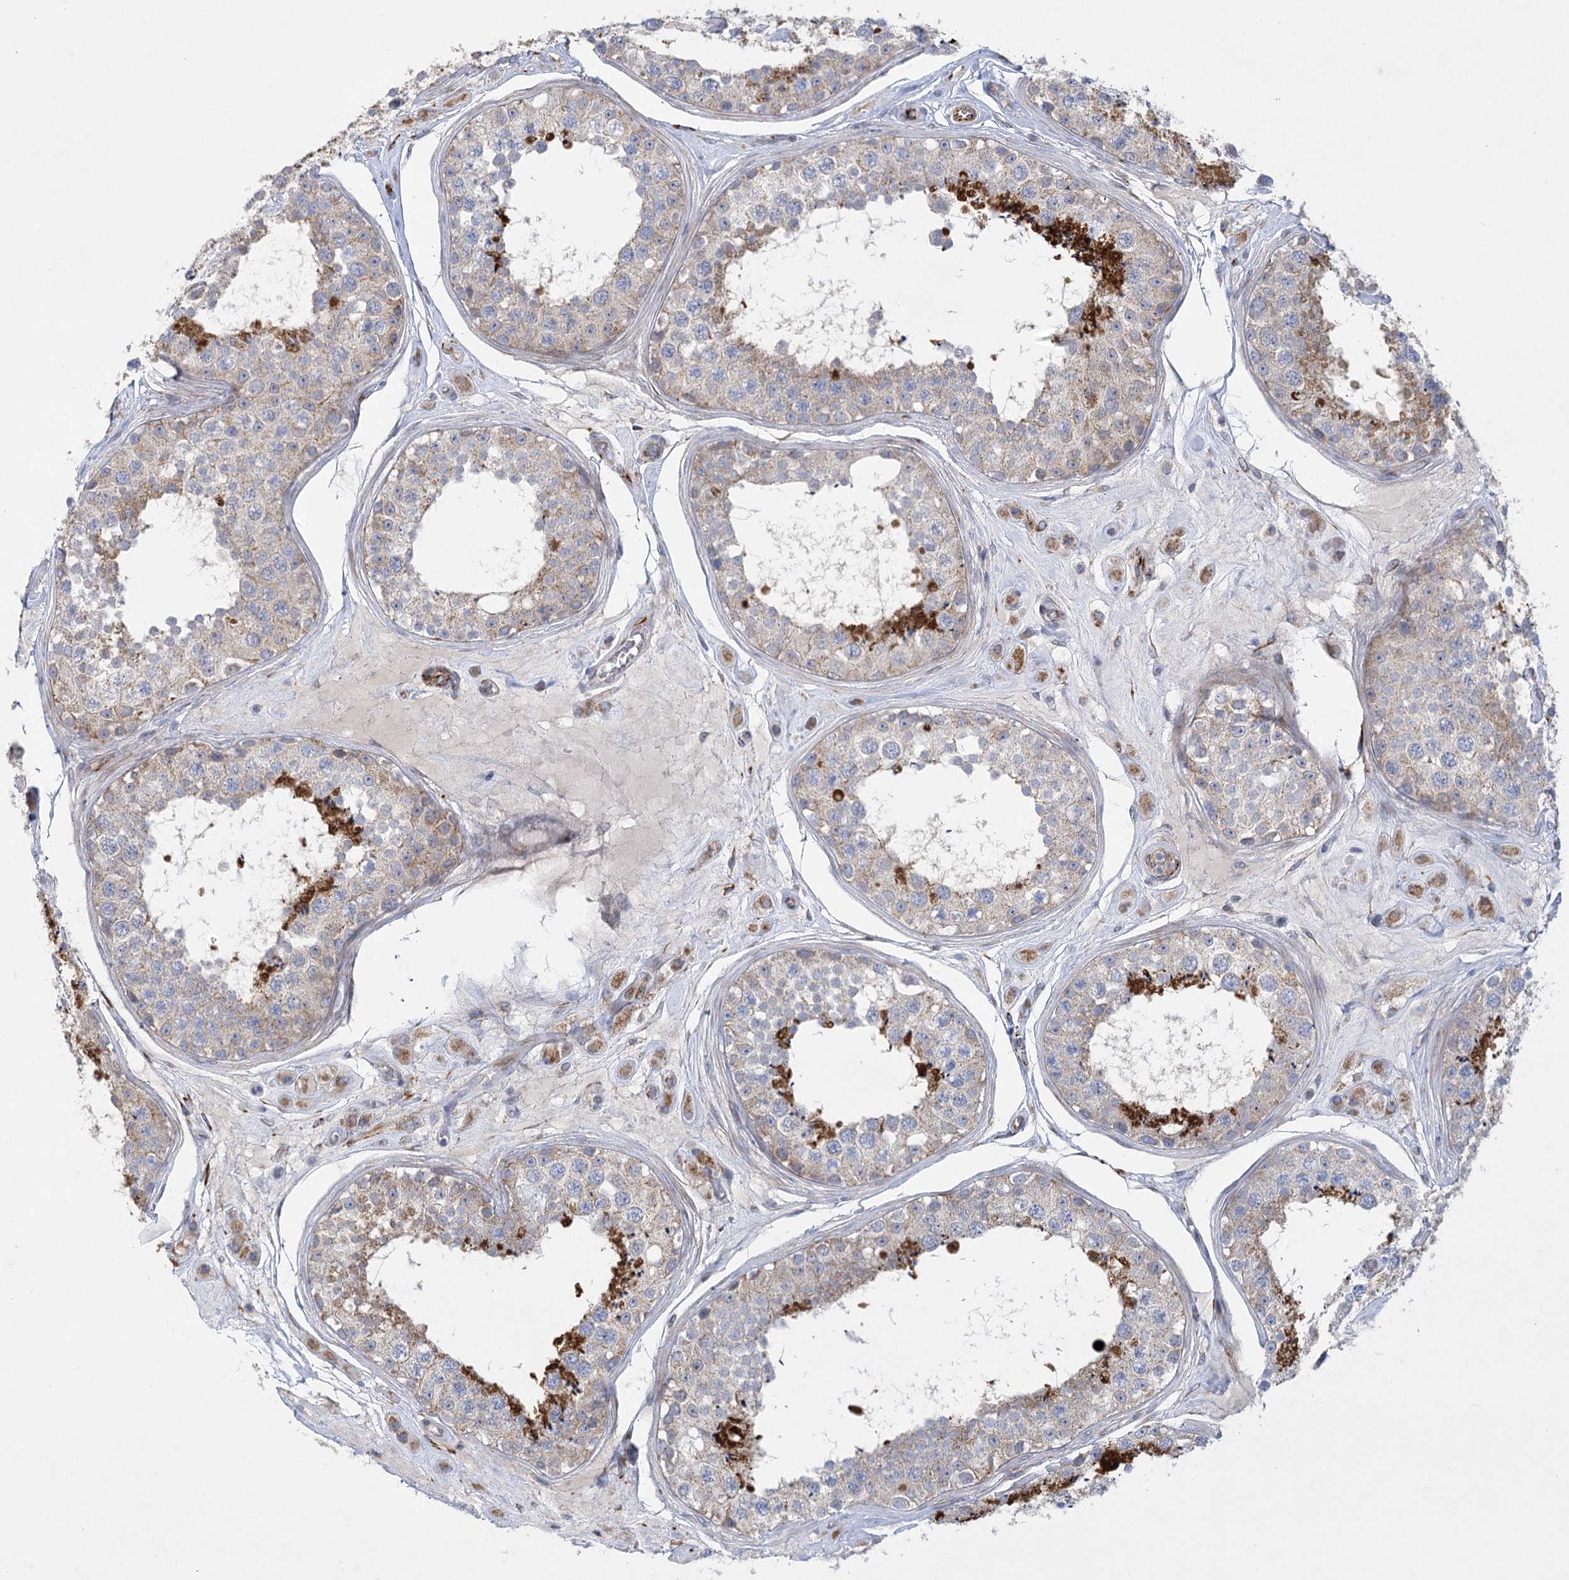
{"staining": {"intensity": "strong", "quantity": "<25%", "location": "cytoplasmic/membranous"}, "tissue": "testis", "cell_type": "Cells in seminiferous ducts", "image_type": "normal", "snomed": [{"axis": "morphology", "description": "Normal tissue, NOS"}, {"axis": "topography", "description": "Testis"}], "caption": "DAB immunohistochemical staining of unremarkable human testis exhibits strong cytoplasmic/membranous protein staining in approximately <25% of cells in seminiferous ducts.", "gene": "DHTKD1", "patient": {"sex": "male", "age": 25}}